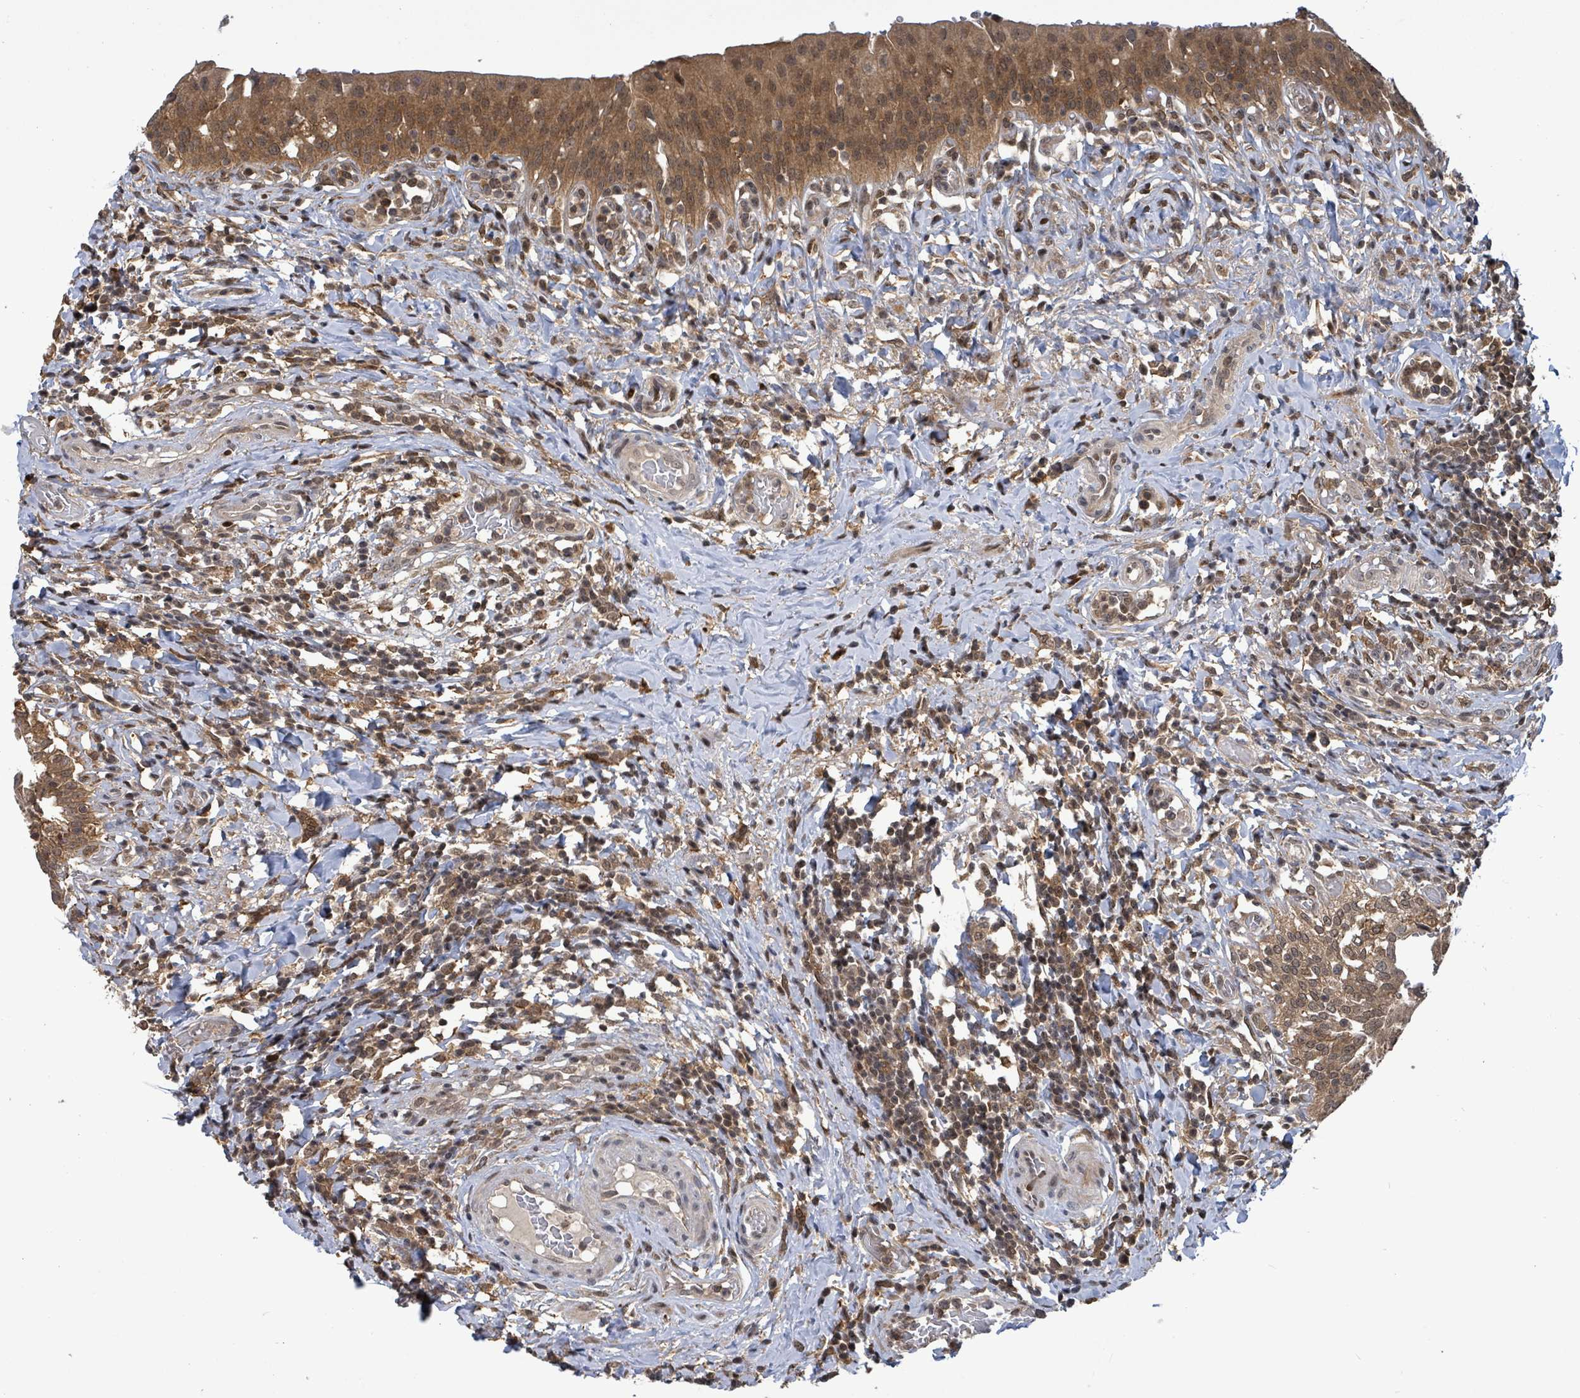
{"staining": {"intensity": "moderate", "quantity": ">75%", "location": "cytoplasmic/membranous,nuclear"}, "tissue": "urinary bladder", "cell_type": "Urothelial cells", "image_type": "normal", "snomed": [{"axis": "morphology", "description": "Normal tissue, NOS"}, {"axis": "morphology", "description": "Inflammation, NOS"}, {"axis": "topography", "description": "Urinary bladder"}], "caption": "Protein analysis of unremarkable urinary bladder demonstrates moderate cytoplasmic/membranous,nuclear positivity in about >75% of urothelial cells.", "gene": "FBXO6", "patient": {"sex": "male", "age": 64}}